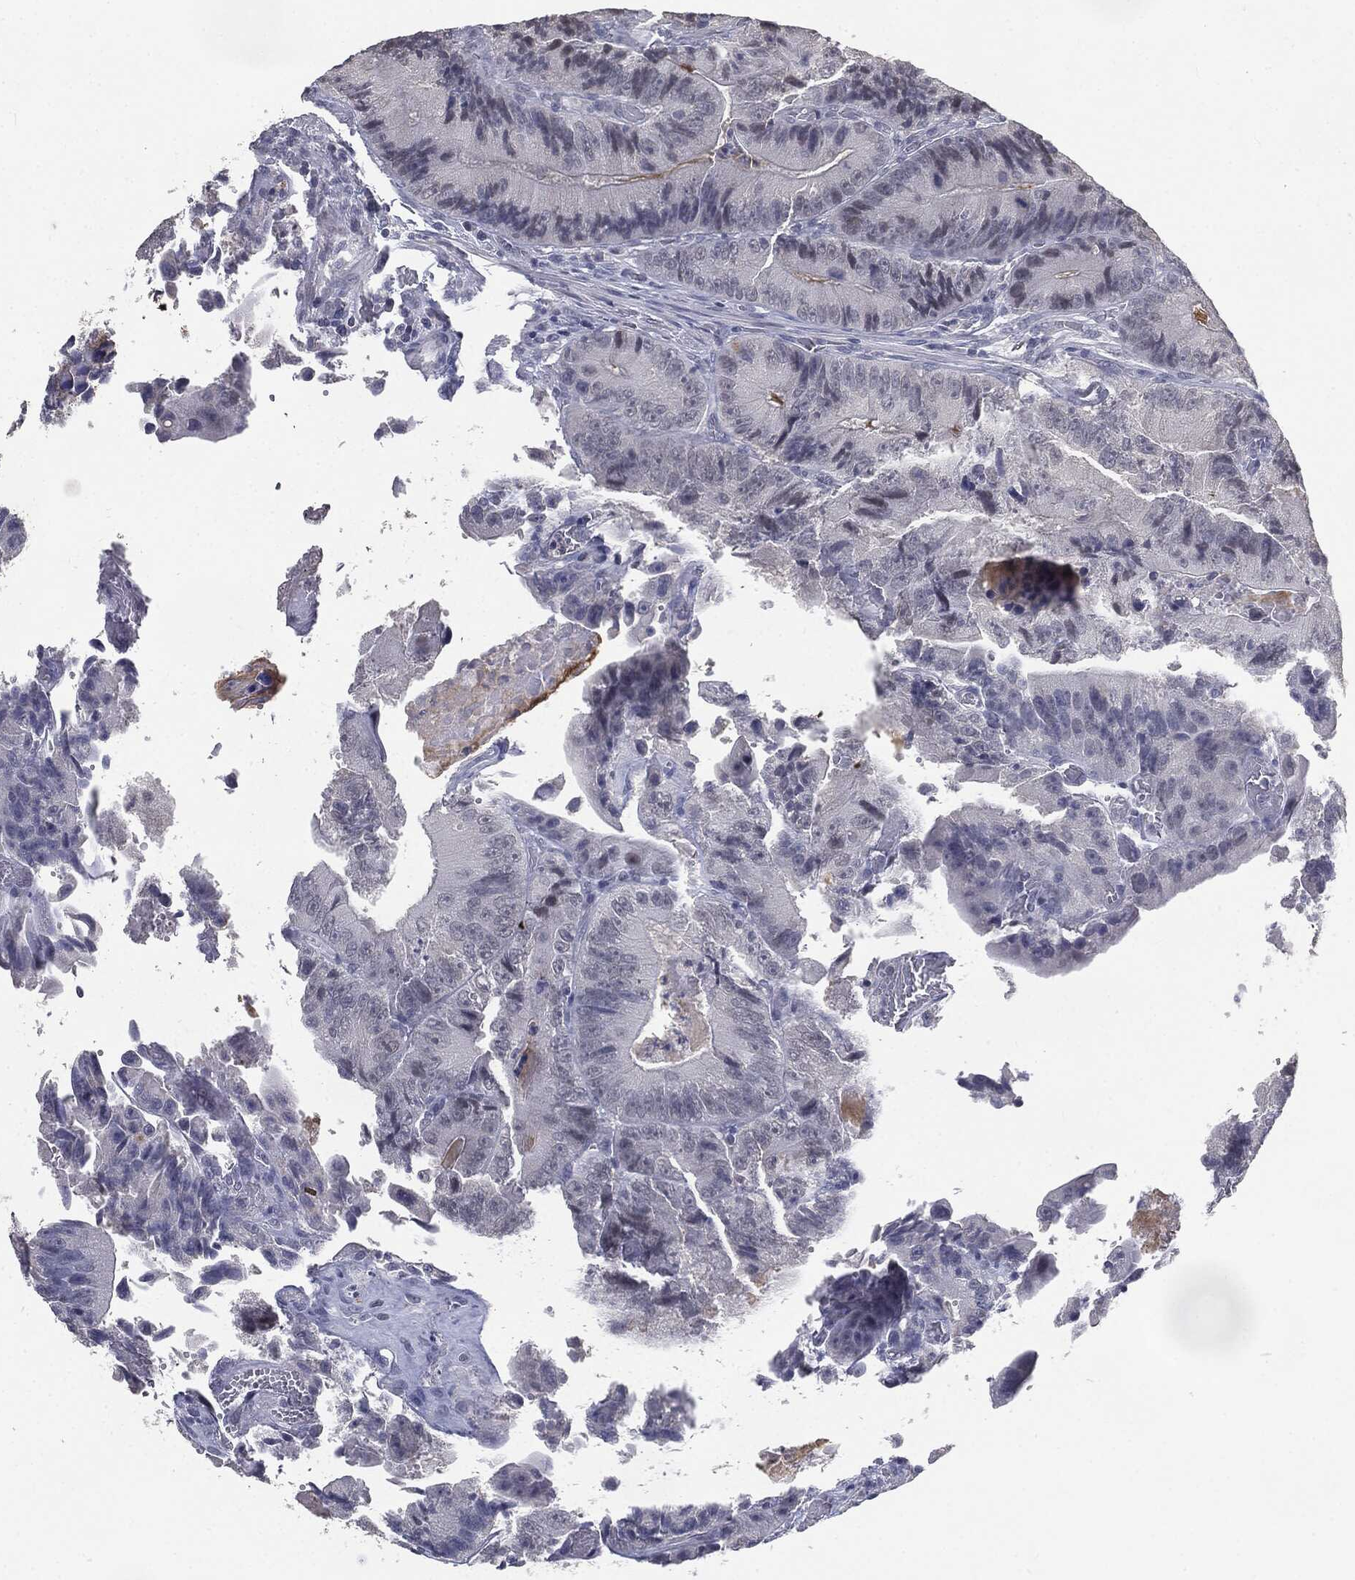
{"staining": {"intensity": "negative", "quantity": "none", "location": "none"}, "tissue": "colorectal cancer", "cell_type": "Tumor cells", "image_type": "cancer", "snomed": [{"axis": "morphology", "description": "Adenocarcinoma, NOS"}, {"axis": "topography", "description": "Colon"}], "caption": "Immunohistochemical staining of human colorectal adenocarcinoma exhibits no significant staining in tumor cells.", "gene": "SLC2A2", "patient": {"sex": "female", "age": 86}}